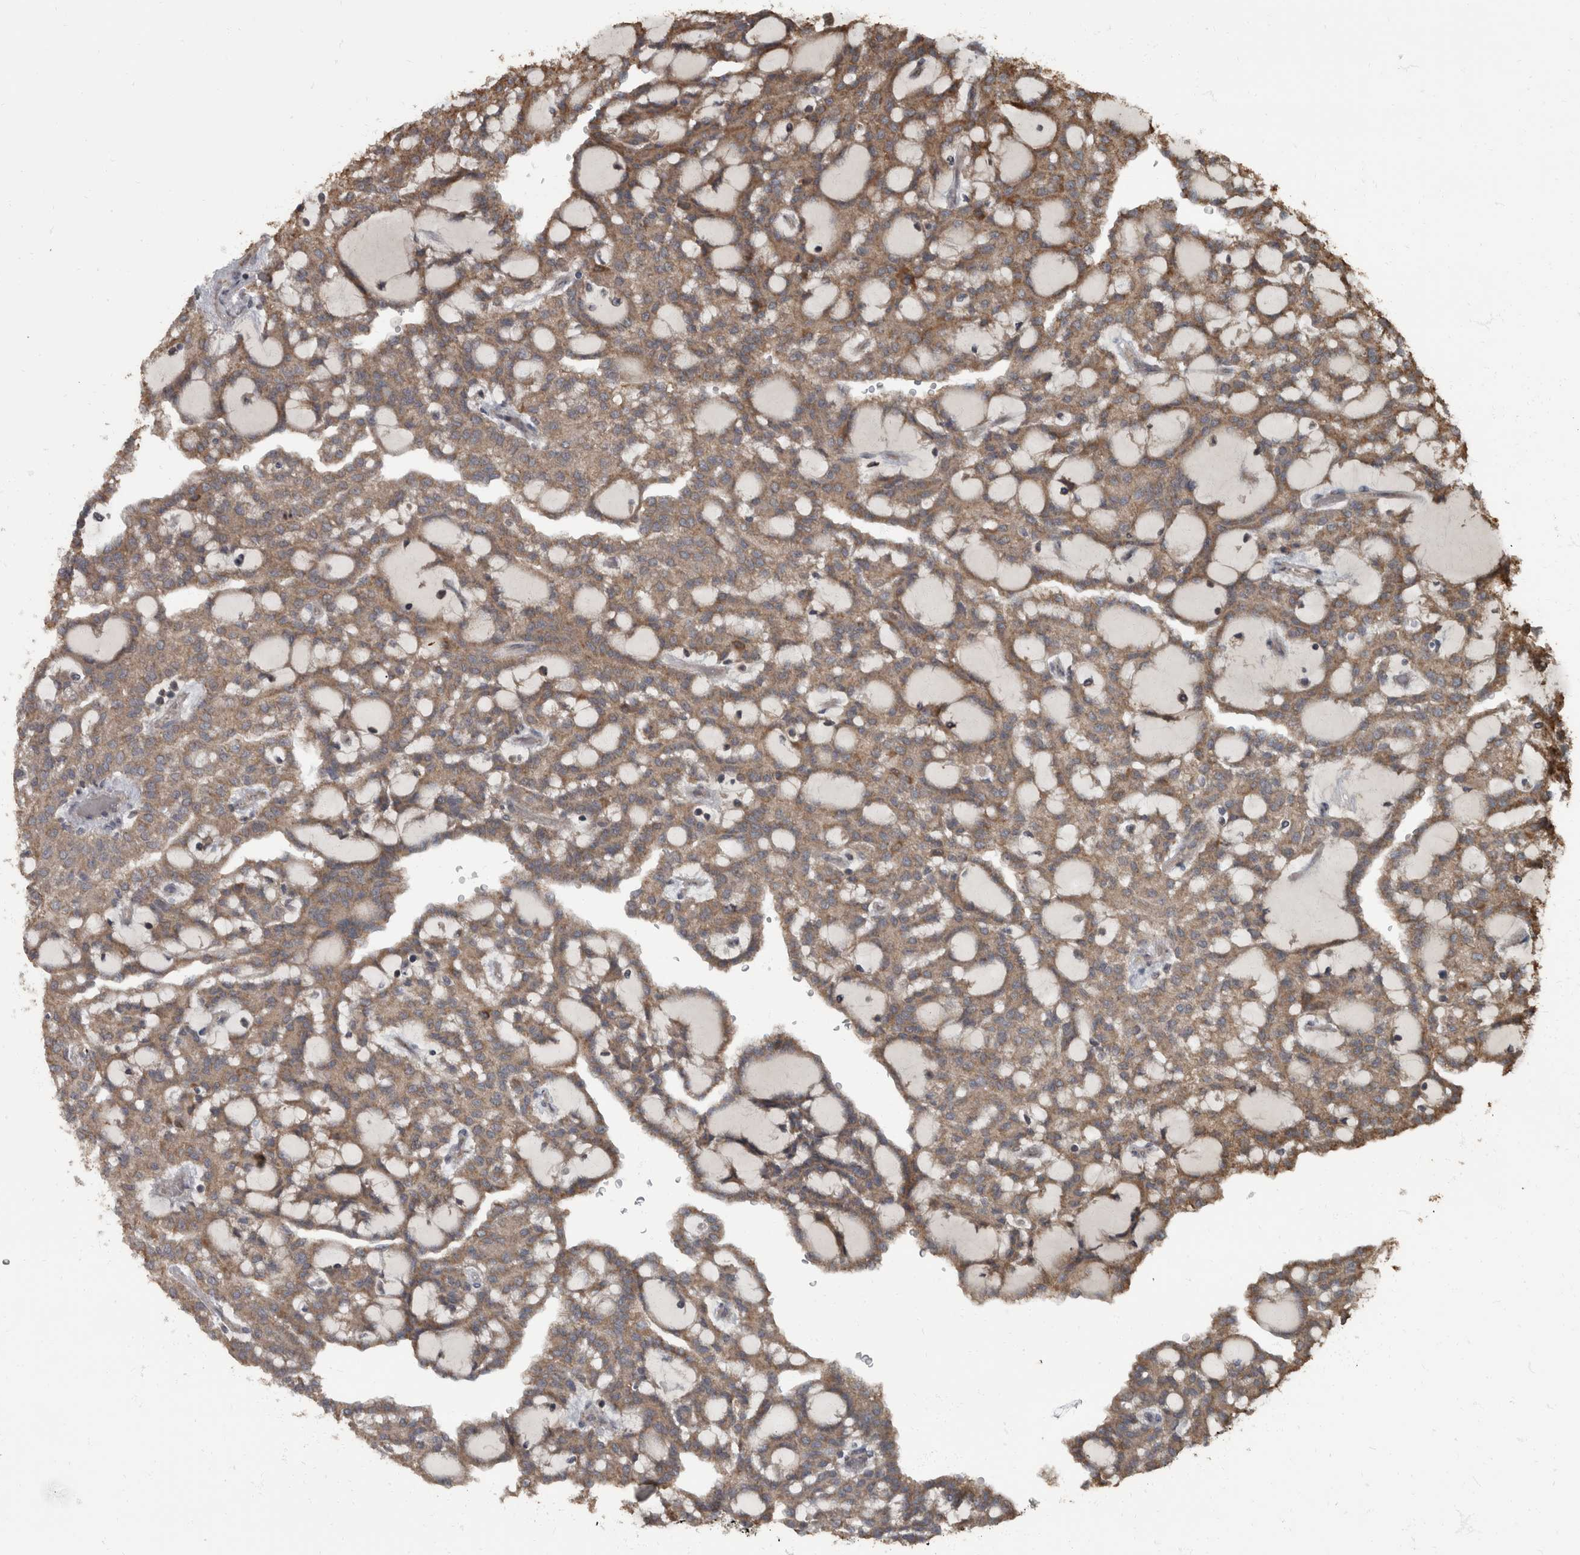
{"staining": {"intensity": "moderate", "quantity": ">75%", "location": "cytoplasmic/membranous"}, "tissue": "renal cancer", "cell_type": "Tumor cells", "image_type": "cancer", "snomed": [{"axis": "morphology", "description": "Adenocarcinoma, NOS"}, {"axis": "topography", "description": "Kidney"}], "caption": "Brown immunohistochemical staining in adenocarcinoma (renal) demonstrates moderate cytoplasmic/membranous staining in approximately >75% of tumor cells. The staining was performed using DAB (3,3'-diaminobenzidine) to visualize the protein expression in brown, while the nuclei were stained in blue with hematoxylin (Magnification: 20x).", "gene": "RABGGTB", "patient": {"sex": "male", "age": 63}}